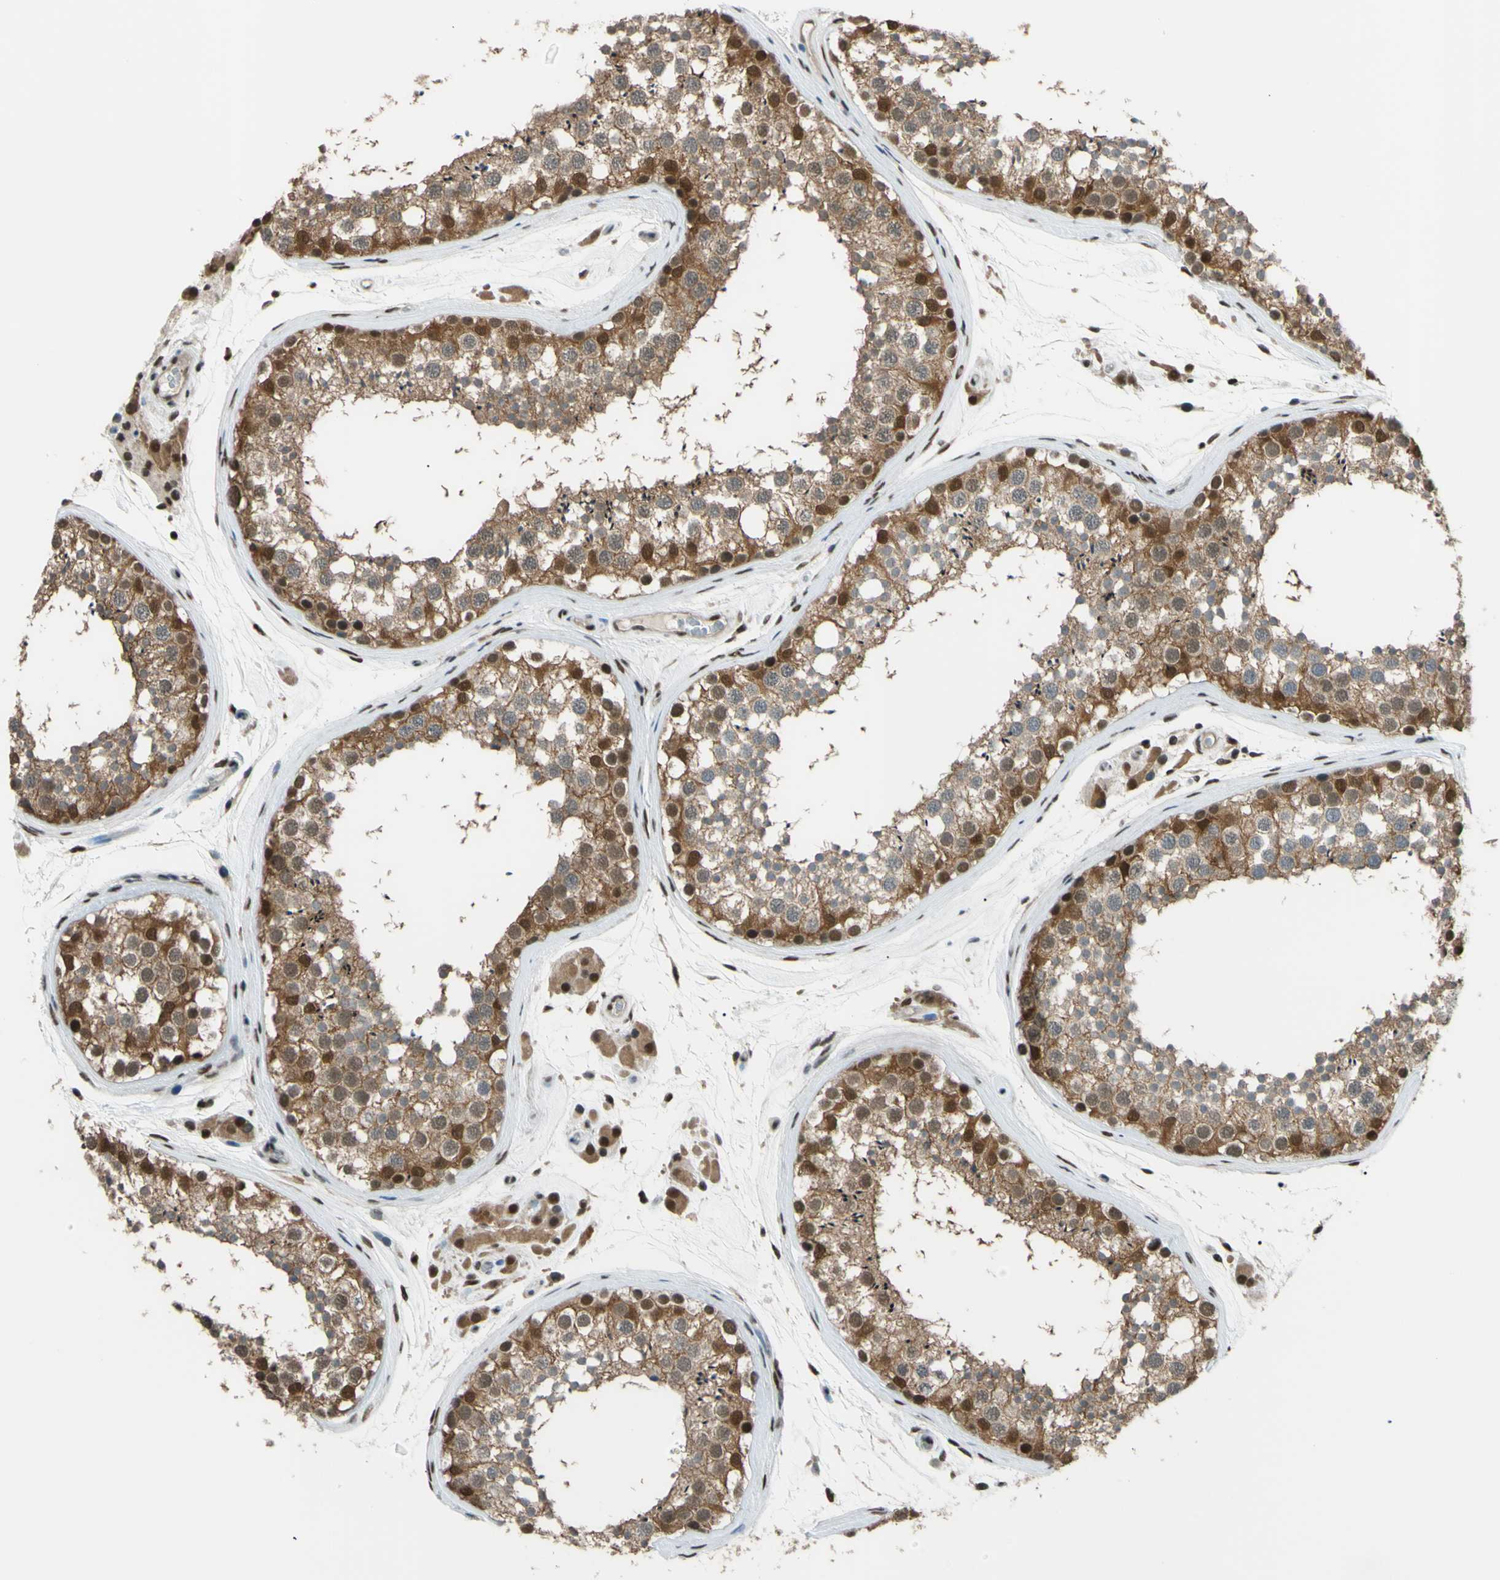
{"staining": {"intensity": "moderate", "quantity": ">75%", "location": "cytoplasmic/membranous"}, "tissue": "testis", "cell_type": "Cells in seminiferous ducts", "image_type": "normal", "snomed": [{"axis": "morphology", "description": "Normal tissue, NOS"}, {"axis": "topography", "description": "Testis"}], "caption": "Immunohistochemistry histopathology image of benign testis: testis stained using immunohistochemistry (IHC) reveals medium levels of moderate protein expression localized specifically in the cytoplasmic/membranous of cells in seminiferous ducts, appearing as a cytoplasmic/membranous brown color.", "gene": "FKBP5", "patient": {"sex": "male", "age": 46}}